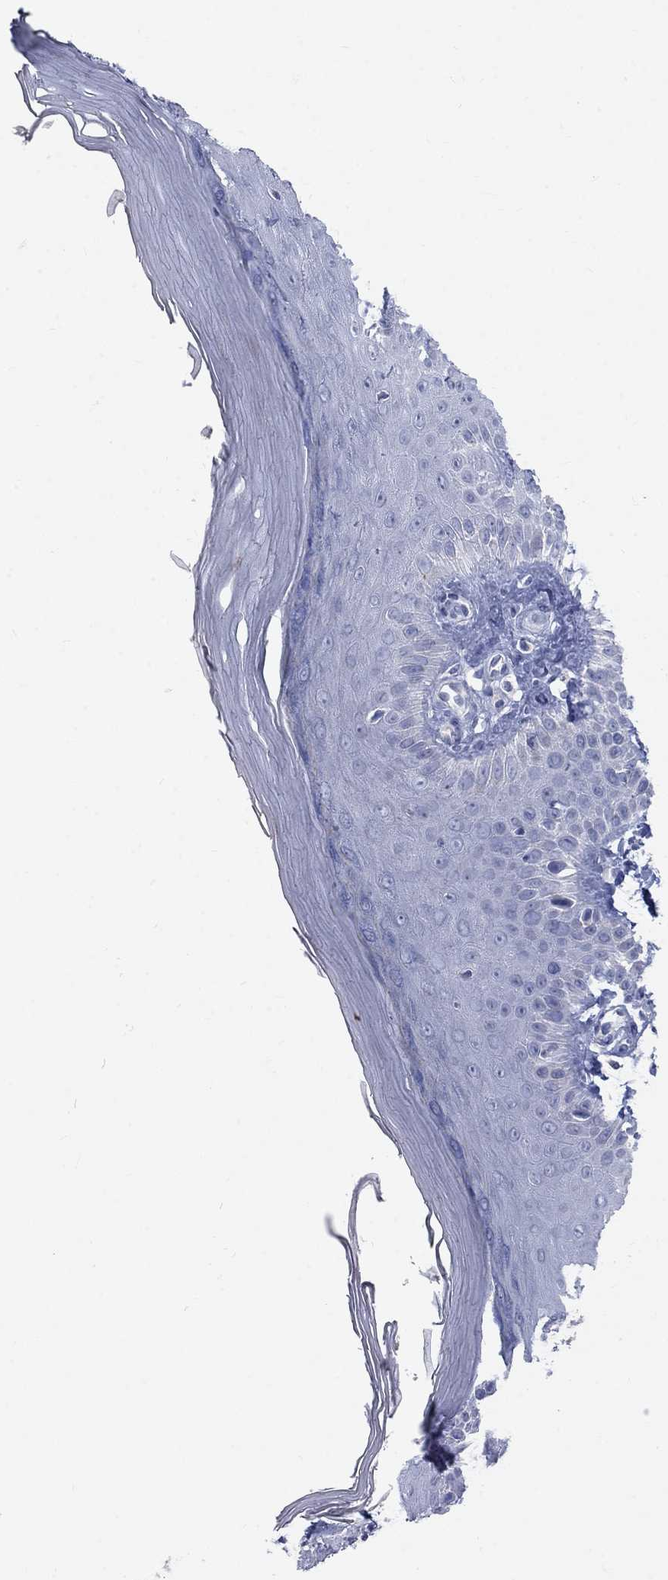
{"staining": {"intensity": "negative", "quantity": "none", "location": "none"}, "tissue": "skin", "cell_type": "Fibroblasts", "image_type": "normal", "snomed": [{"axis": "morphology", "description": "Normal tissue, NOS"}, {"axis": "morphology", "description": "Inflammation, NOS"}, {"axis": "morphology", "description": "Fibrosis, NOS"}, {"axis": "topography", "description": "Skin"}], "caption": "Fibroblasts show no significant protein positivity in normal skin. (Stains: DAB (3,3'-diaminobenzidine) immunohistochemistry (IHC) with hematoxylin counter stain, Microscopy: brightfield microscopy at high magnification).", "gene": "PTH1R", "patient": {"sex": "male", "age": 71}}